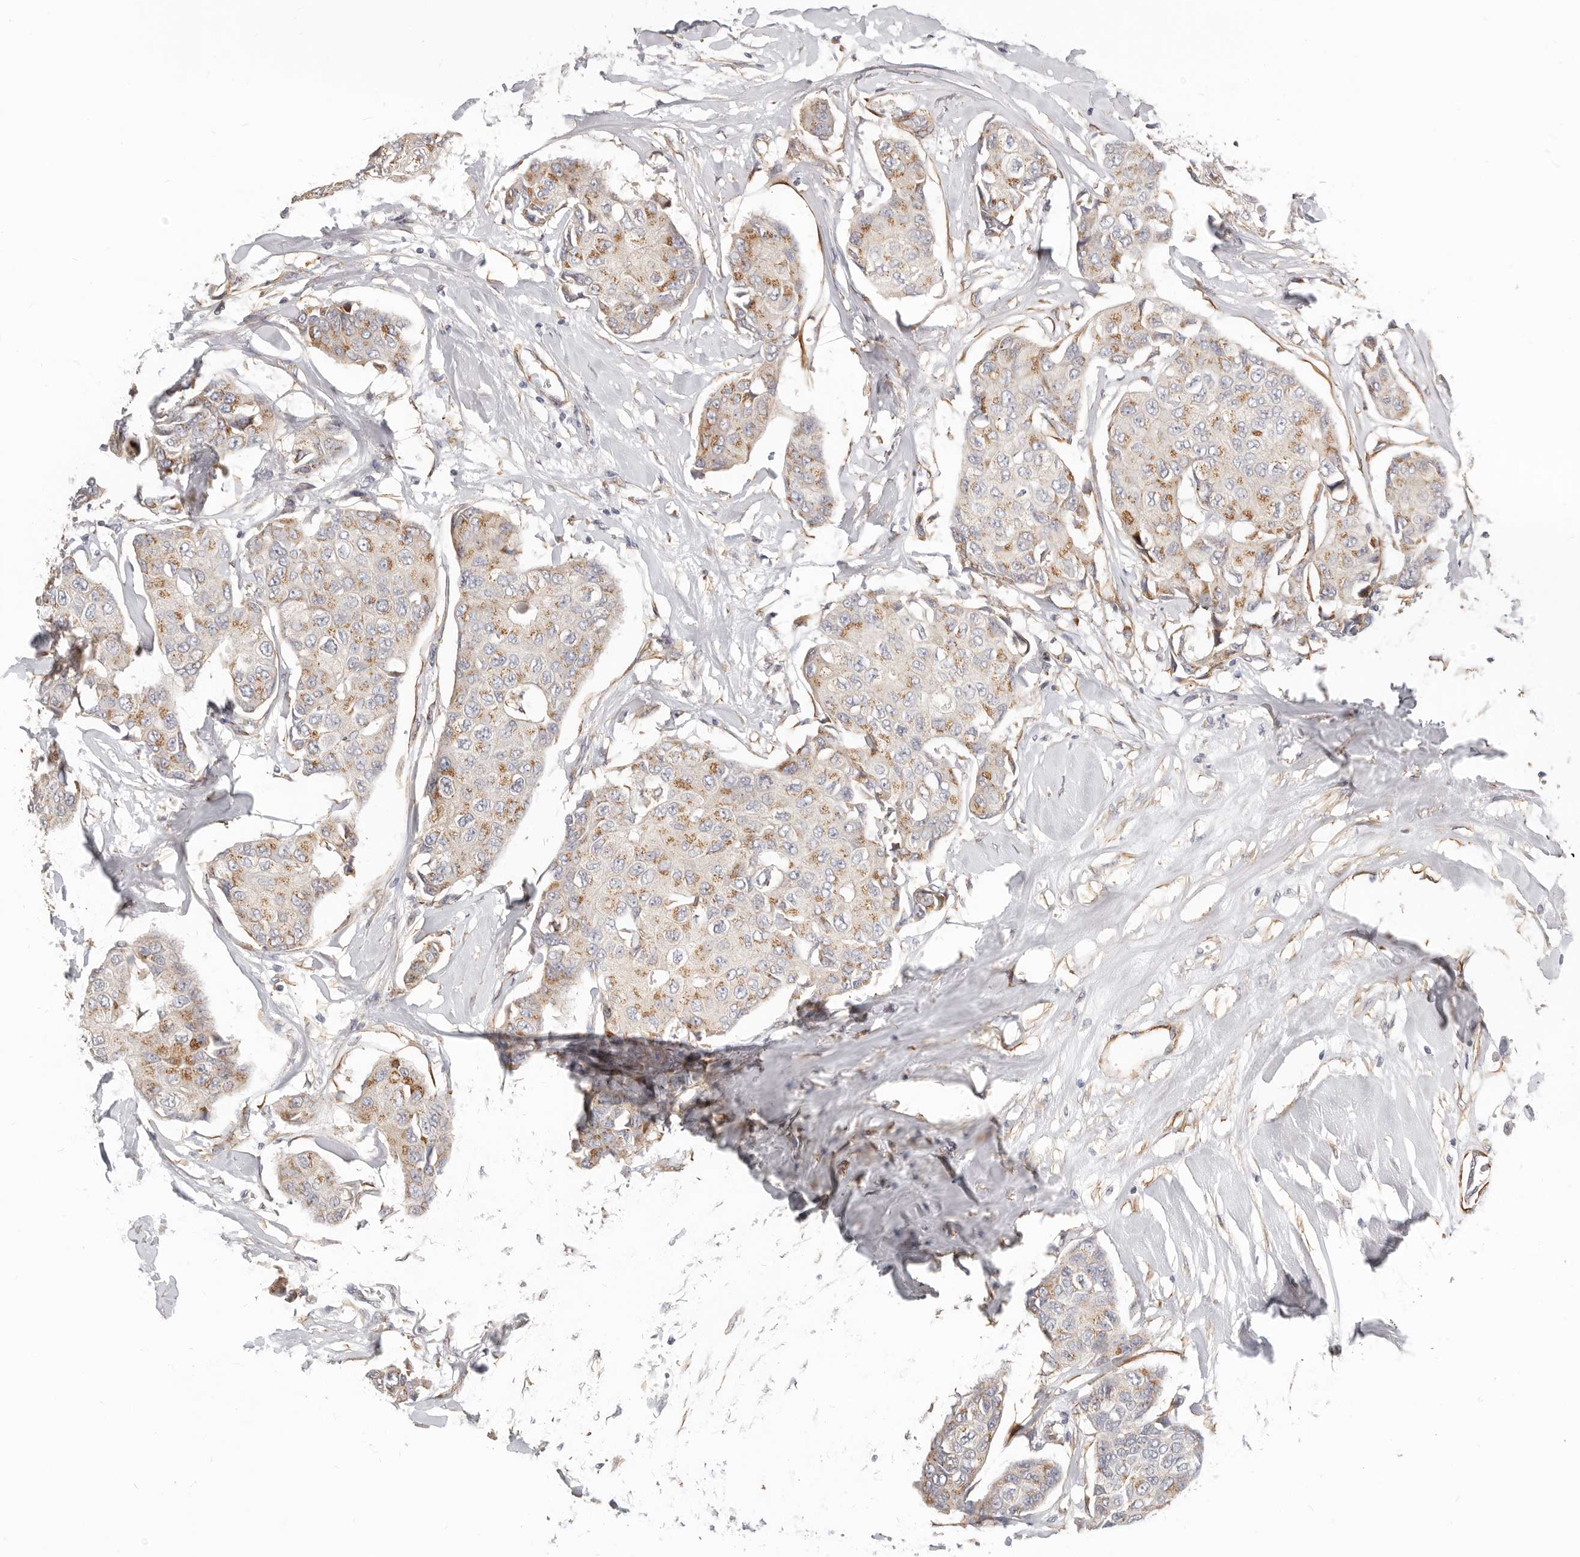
{"staining": {"intensity": "moderate", "quantity": ">75%", "location": "cytoplasmic/membranous"}, "tissue": "breast cancer", "cell_type": "Tumor cells", "image_type": "cancer", "snomed": [{"axis": "morphology", "description": "Duct carcinoma"}, {"axis": "topography", "description": "Breast"}], "caption": "About >75% of tumor cells in human breast cancer exhibit moderate cytoplasmic/membranous protein expression as visualized by brown immunohistochemical staining.", "gene": "RABAC1", "patient": {"sex": "female", "age": 80}}